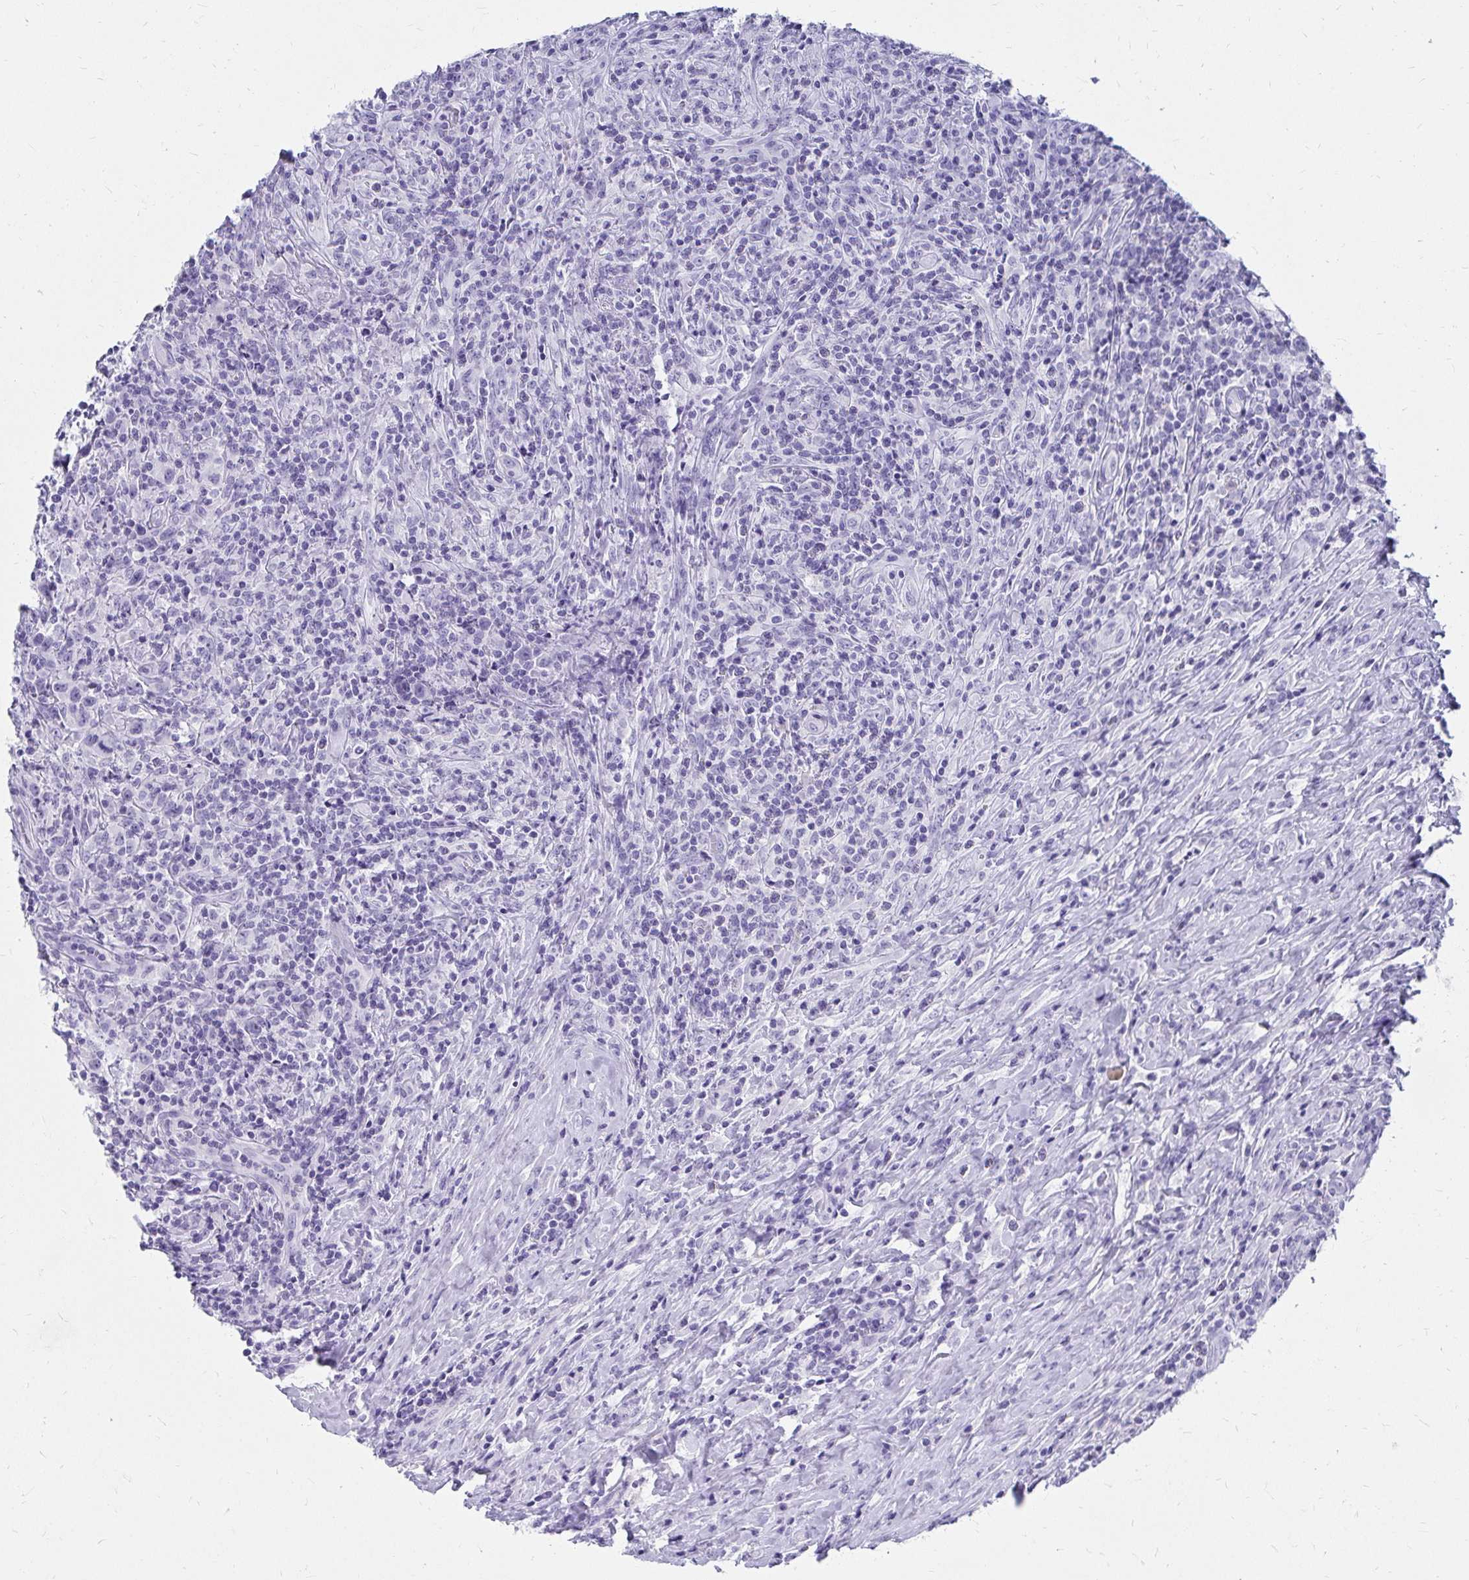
{"staining": {"intensity": "negative", "quantity": "none", "location": "none"}, "tissue": "lymphoma", "cell_type": "Tumor cells", "image_type": "cancer", "snomed": [{"axis": "morphology", "description": "Hodgkin's disease, NOS"}, {"axis": "topography", "description": "Lymph node"}], "caption": "A photomicrograph of human Hodgkin's disease is negative for staining in tumor cells.", "gene": "DPEP3", "patient": {"sex": "female", "age": 18}}